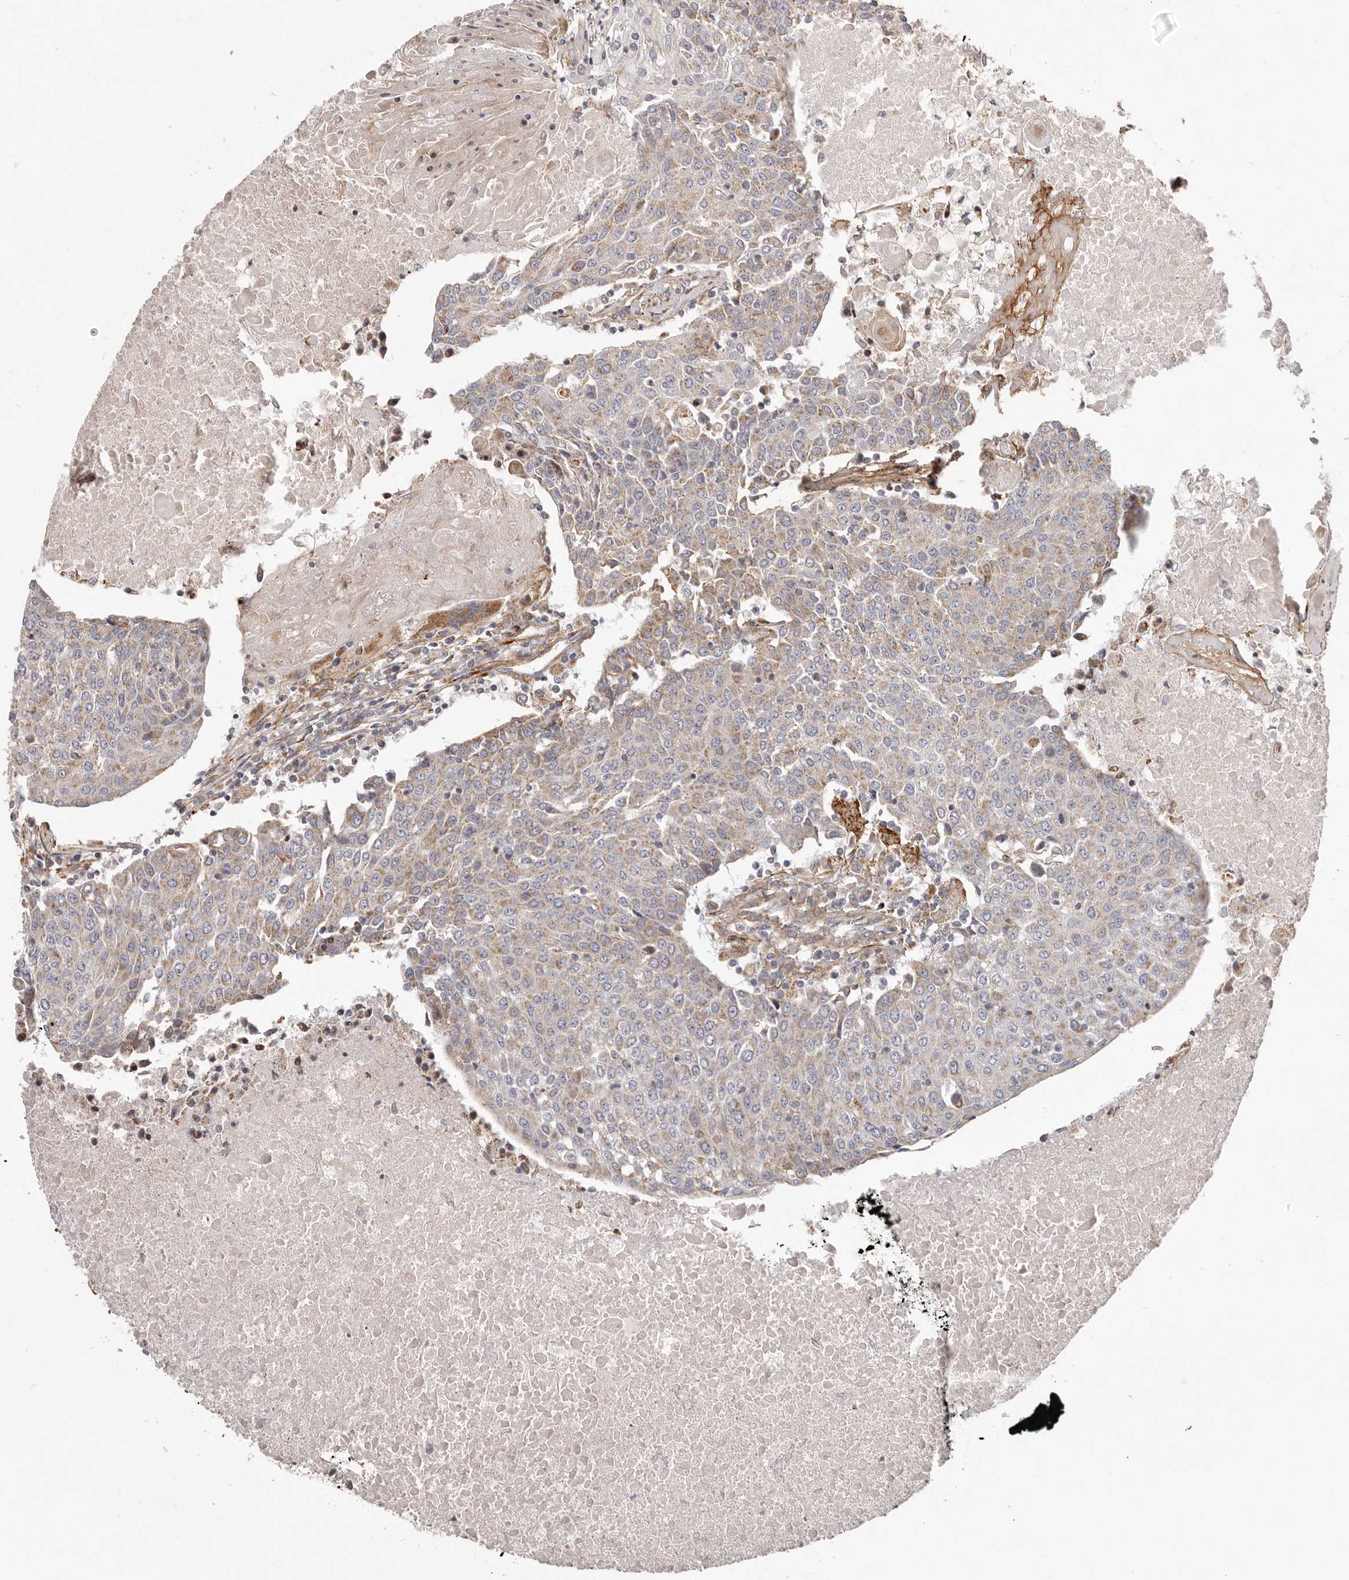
{"staining": {"intensity": "weak", "quantity": "25%-75%", "location": "cytoplasmic/membranous"}, "tissue": "urothelial cancer", "cell_type": "Tumor cells", "image_type": "cancer", "snomed": [{"axis": "morphology", "description": "Urothelial carcinoma, High grade"}, {"axis": "topography", "description": "Urinary bladder"}], "caption": "Weak cytoplasmic/membranous staining is seen in approximately 25%-75% of tumor cells in urothelial cancer.", "gene": "MRPS10", "patient": {"sex": "female", "age": 85}}